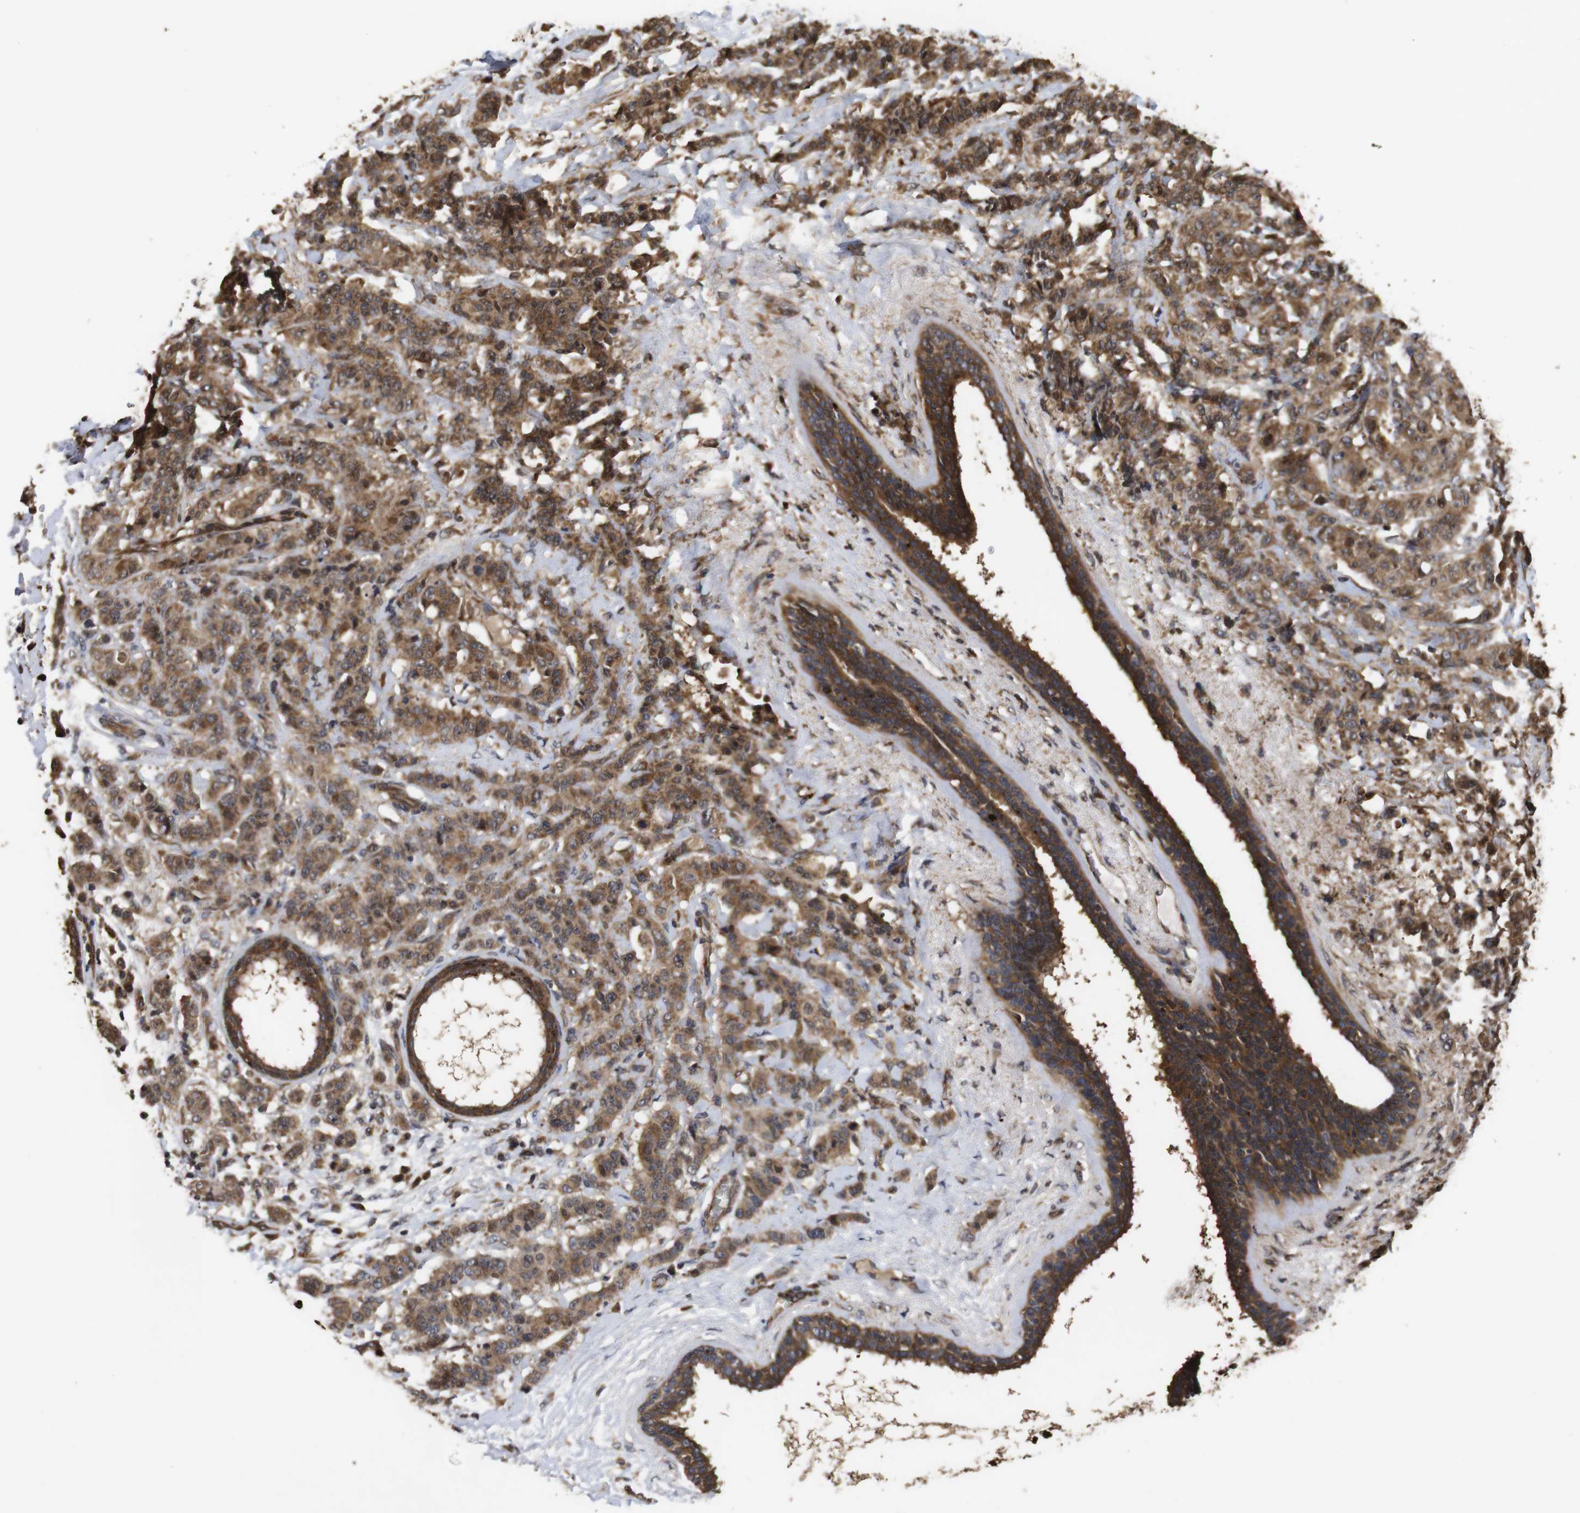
{"staining": {"intensity": "moderate", "quantity": ">75%", "location": "cytoplasmic/membranous"}, "tissue": "breast cancer", "cell_type": "Tumor cells", "image_type": "cancer", "snomed": [{"axis": "morphology", "description": "Duct carcinoma"}, {"axis": "topography", "description": "Breast"}], "caption": "There is medium levels of moderate cytoplasmic/membranous expression in tumor cells of breast cancer, as demonstrated by immunohistochemical staining (brown color).", "gene": "PTPN14", "patient": {"sex": "female", "age": 40}}